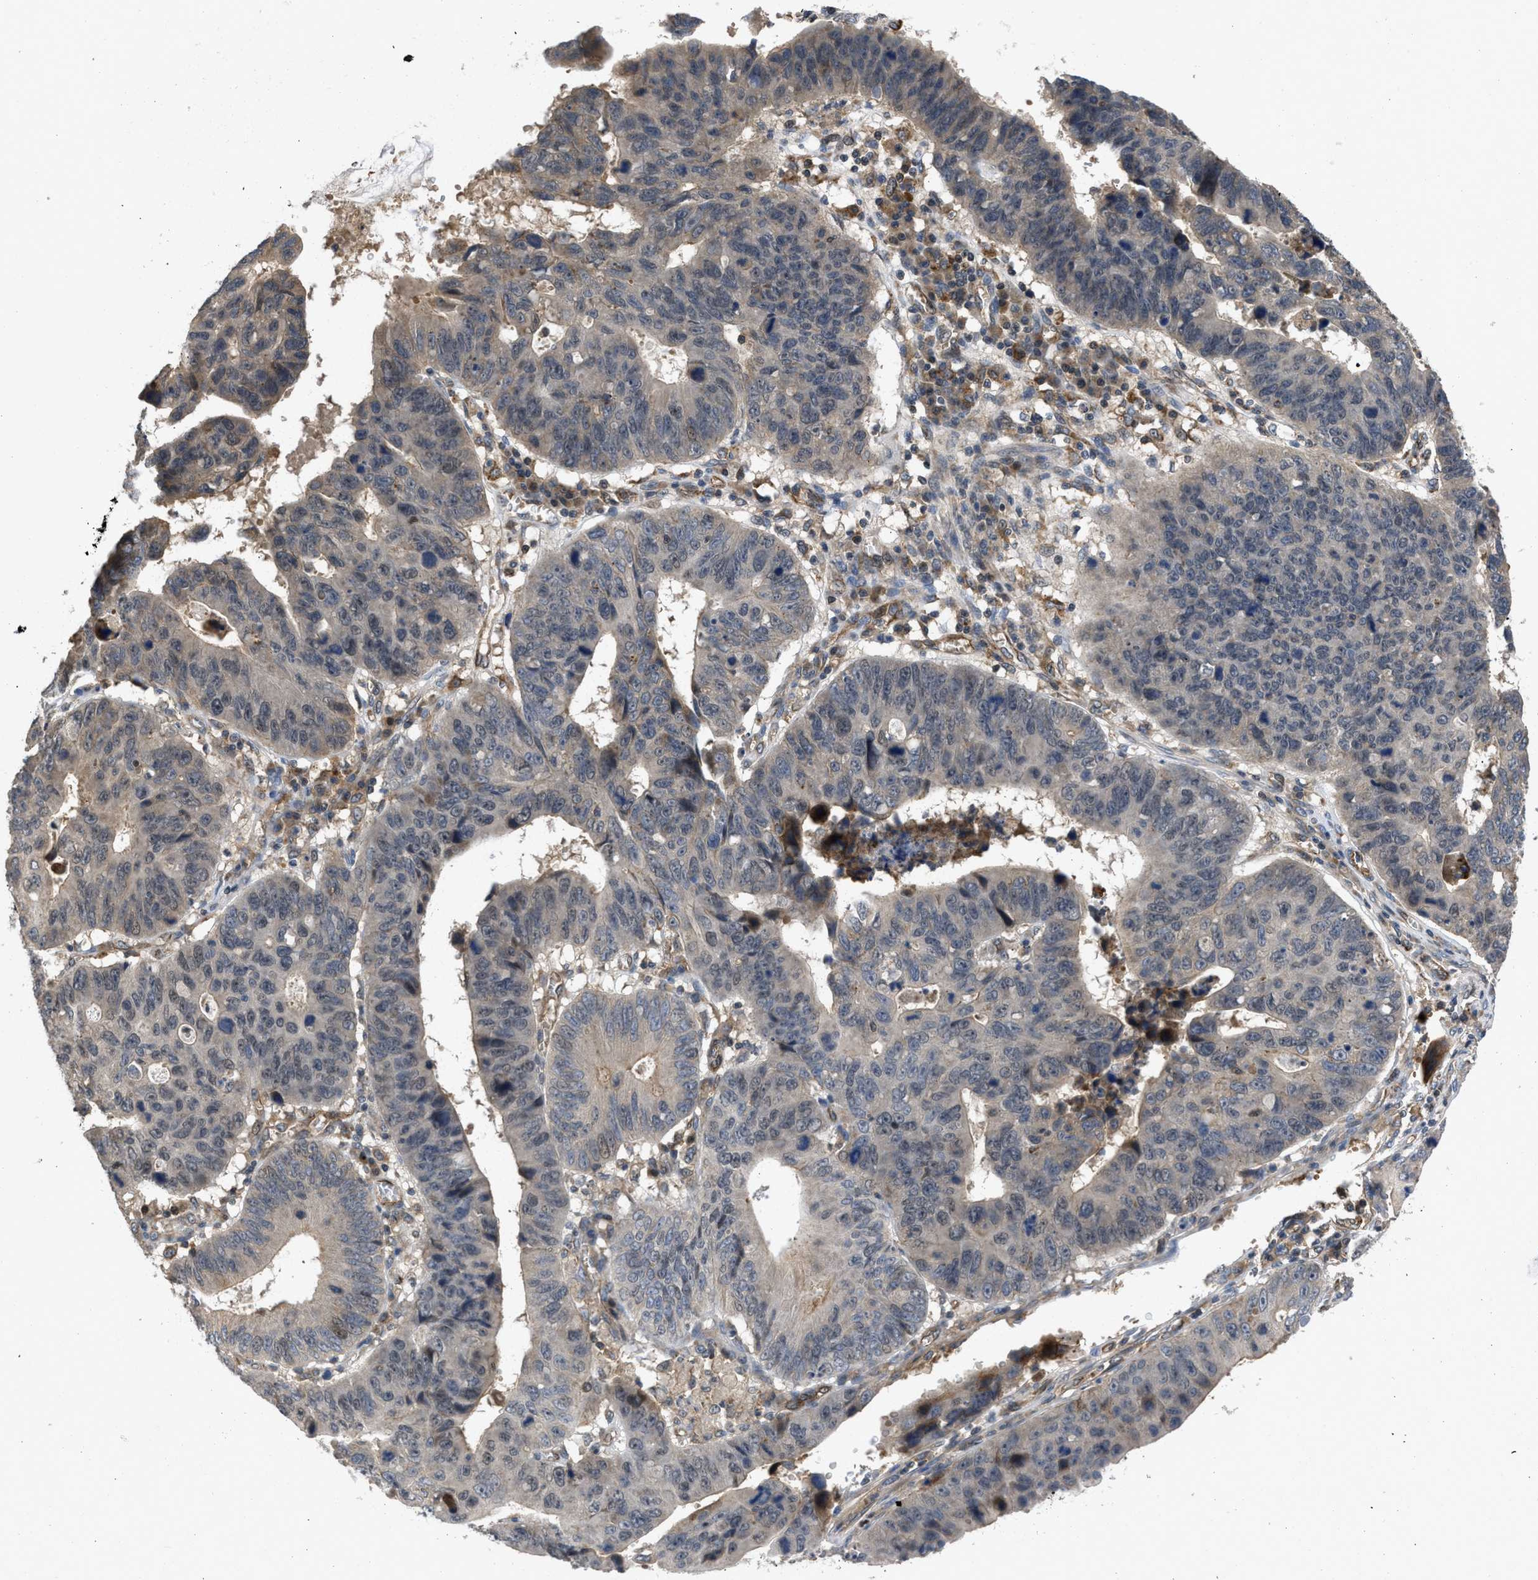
{"staining": {"intensity": "moderate", "quantity": "<25%", "location": "cytoplasmic/membranous"}, "tissue": "stomach cancer", "cell_type": "Tumor cells", "image_type": "cancer", "snomed": [{"axis": "morphology", "description": "Adenocarcinoma, NOS"}, {"axis": "topography", "description": "Stomach"}], "caption": "DAB immunohistochemical staining of stomach cancer demonstrates moderate cytoplasmic/membranous protein positivity in about <25% of tumor cells.", "gene": "GPATCH2L", "patient": {"sex": "male", "age": 59}}